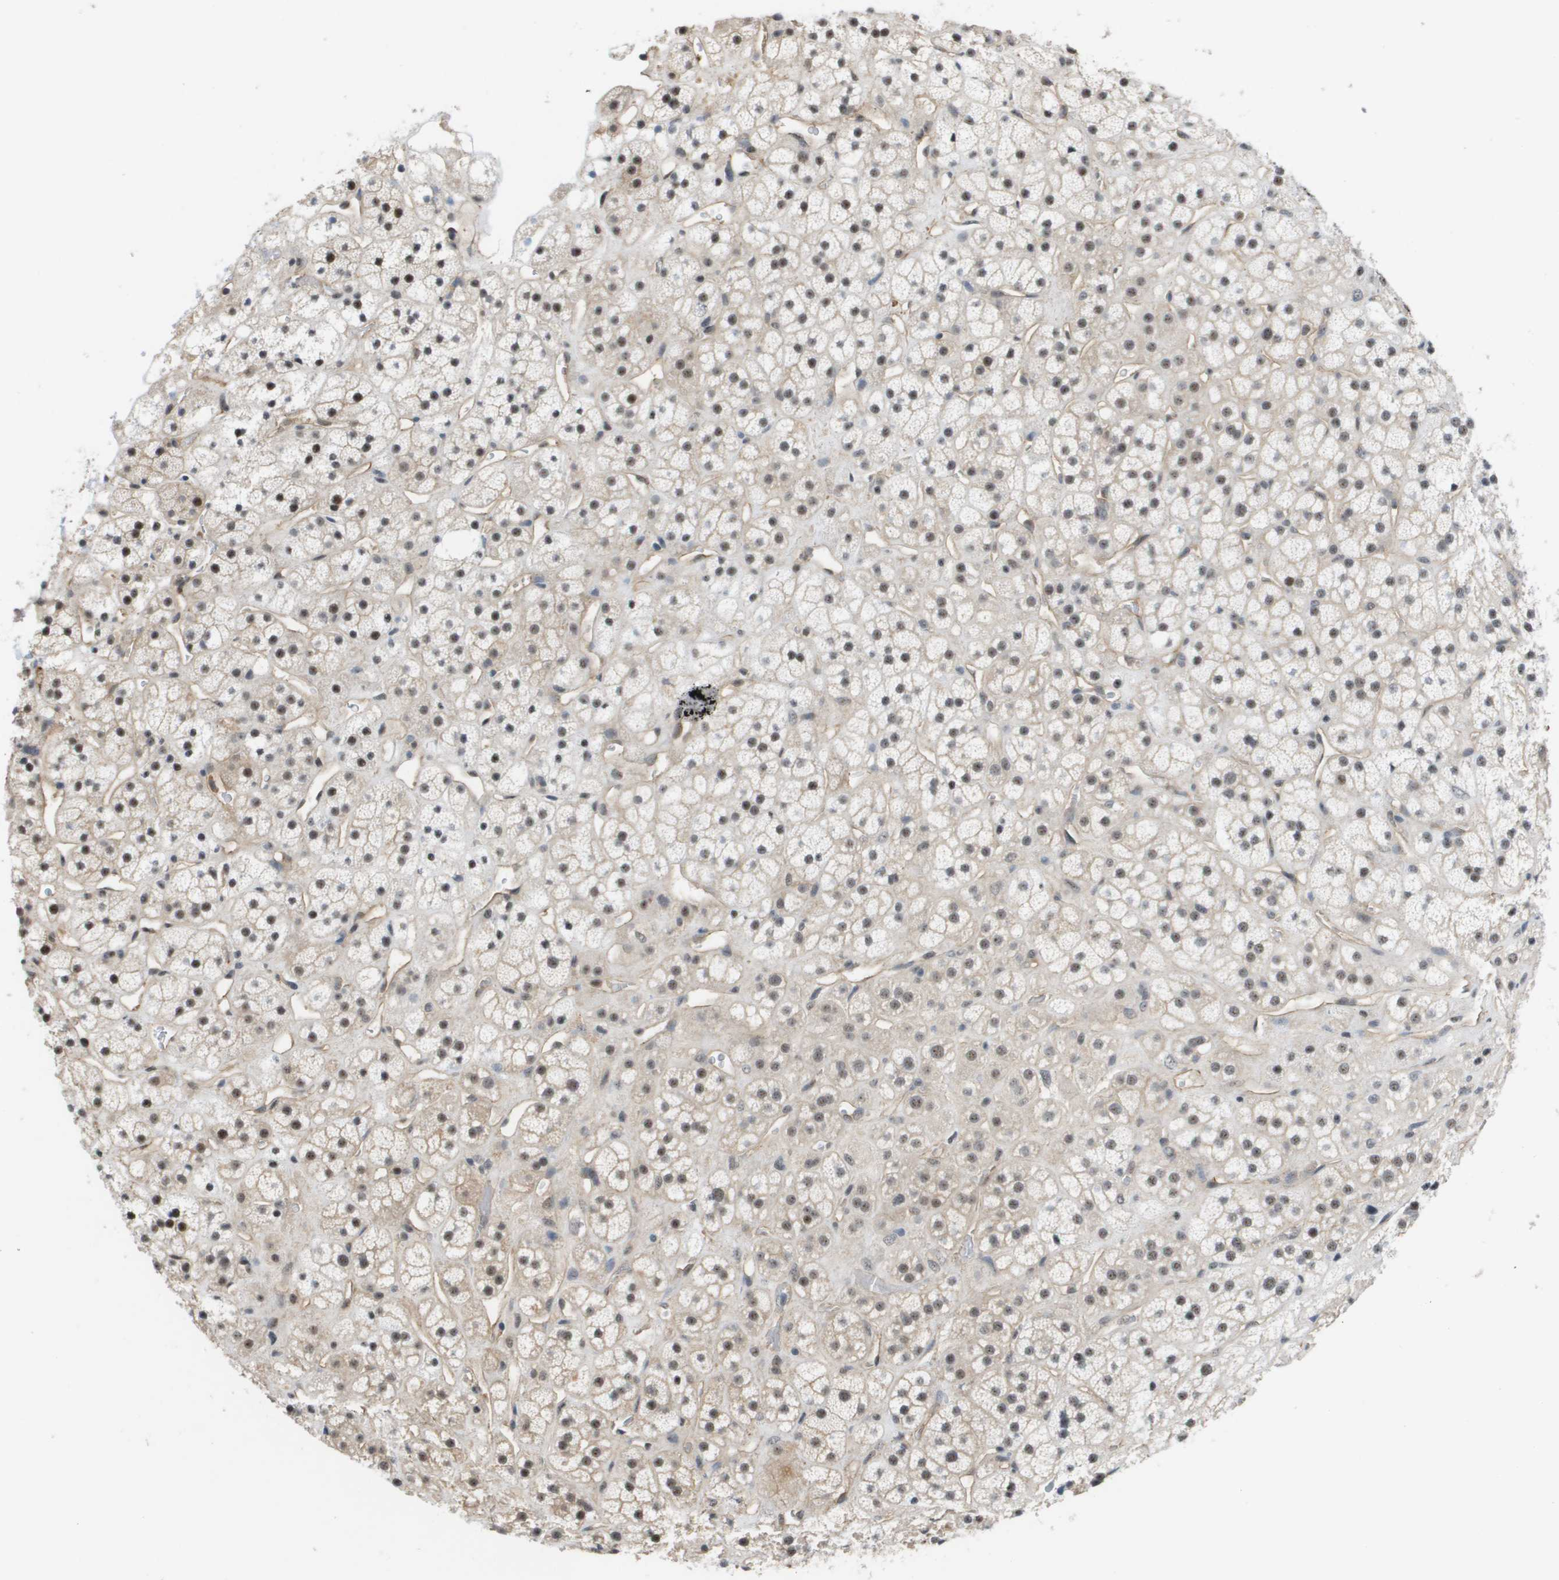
{"staining": {"intensity": "weak", "quantity": ">75%", "location": "cytoplasmic/membranous,nuclear"}, "tissue": "adrenal gland", "cell_type": "Glandular cells", "image_type": "normal", "snomed": [{"axis": "morphology", "description": "Normal tissue, NOS"}, {"axis": "topography", "description": "Adrenal gland"}], "caption": "Immunohistochemistry photomicrograph of benign adrenal gland: adrenal gland stained using immunohistochemistry reveals low levels of weak protein expression localized specifically in the cytoplasmic/membranous,nuclear of glandular cells, appearing as a cytoplasmic/membranous,nuclear brown color.", "gene": "RNF112", "patient": {"sex": "male", "age": 56}}